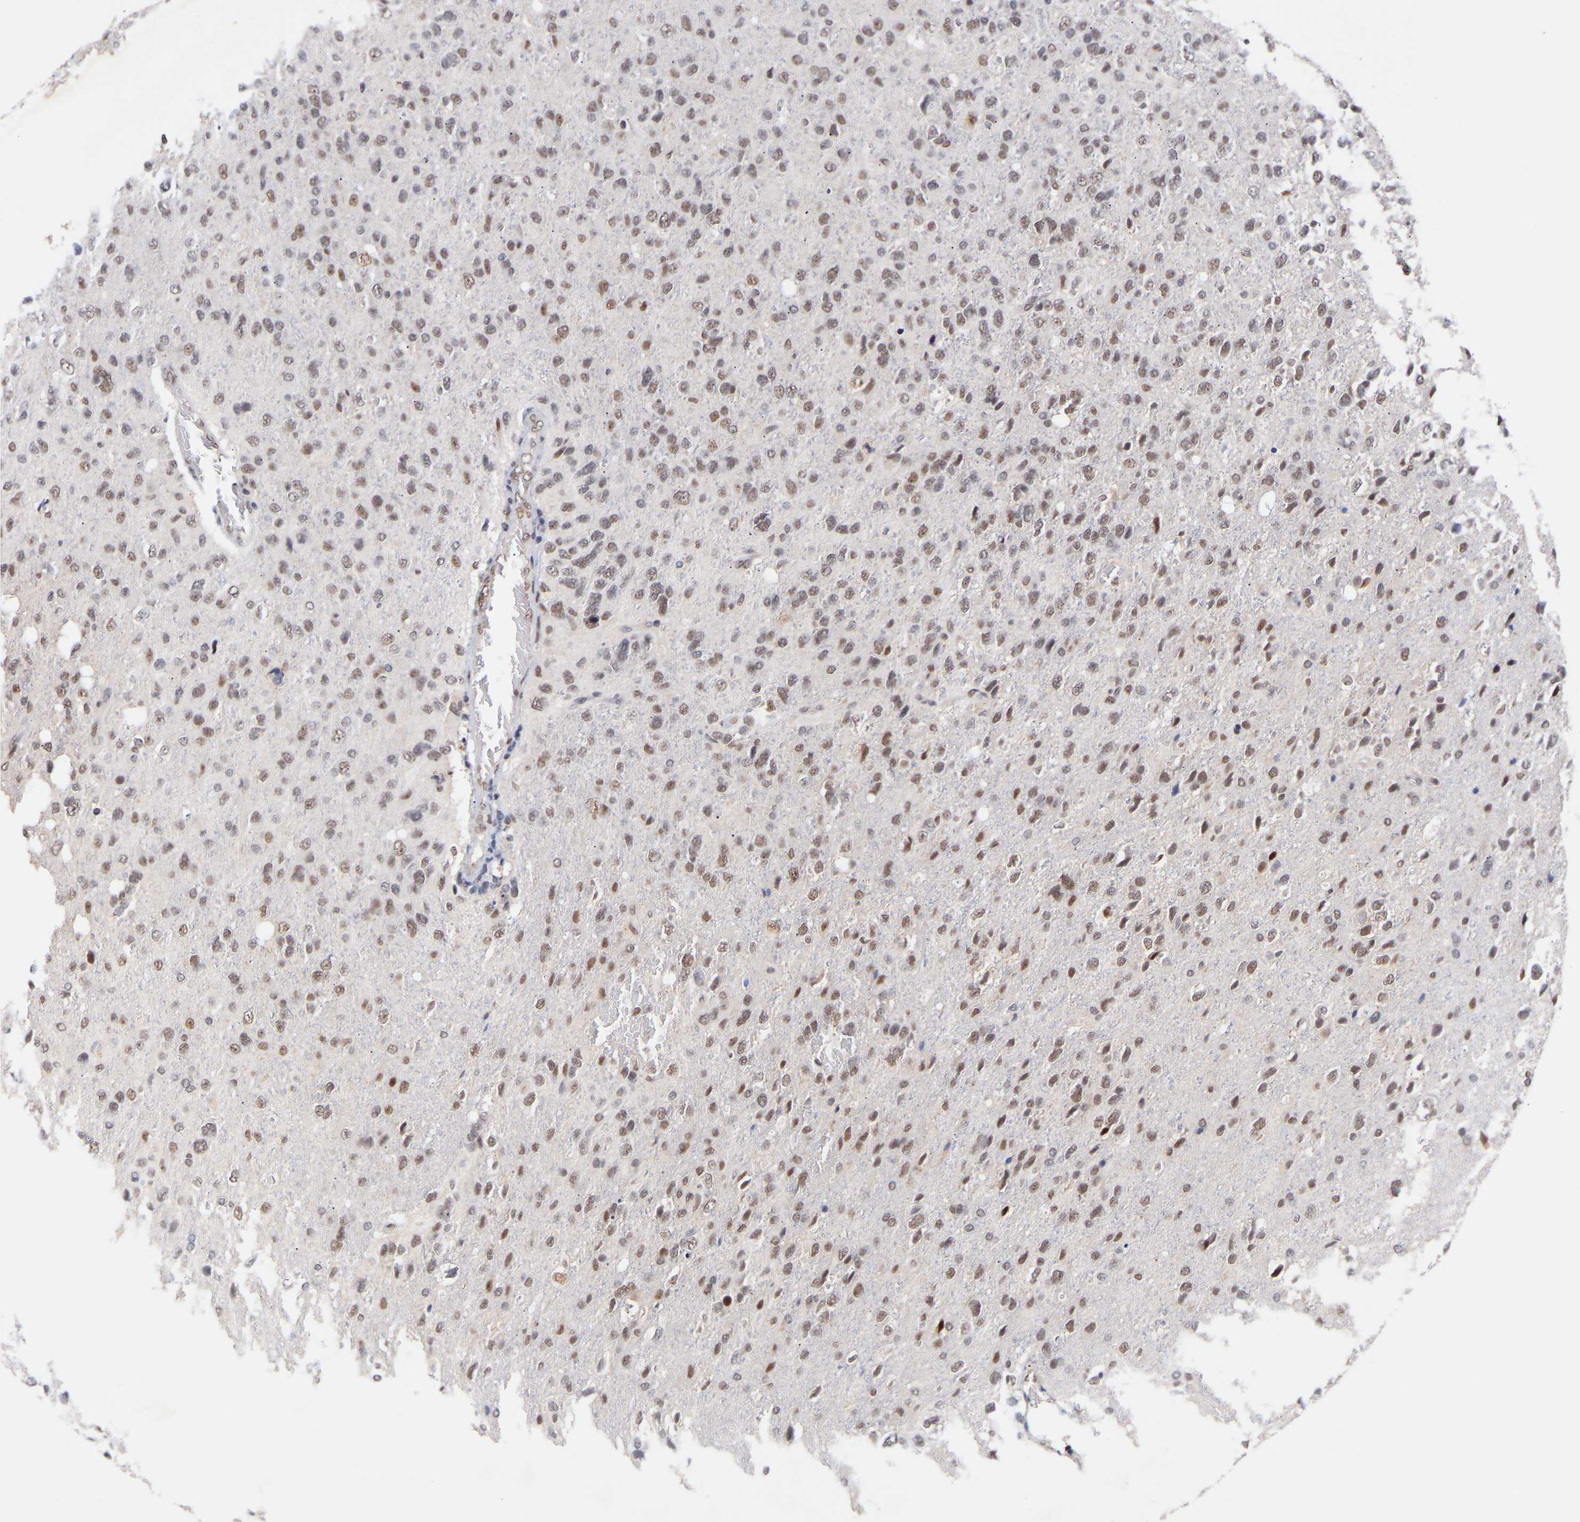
{"staining": {"intensity": "weak", "quantity": "25%-75%", "location": "nuclear"}, "tissue": "glioma", "cell_type": "Tumor cells", "image_type": "cancer", "snomed": [{"axis": "morphology", "description": "Glioma, malignant, High grade"}, {"axis": "topography", "description": "Brain"}], "caption": "This is an image of immunohistochemistry staining of glioma, which shows weak positivity in the nuclear of tumor cells.", "gene": "RBM15", "patient": {"sex": "female", "age": 58}}